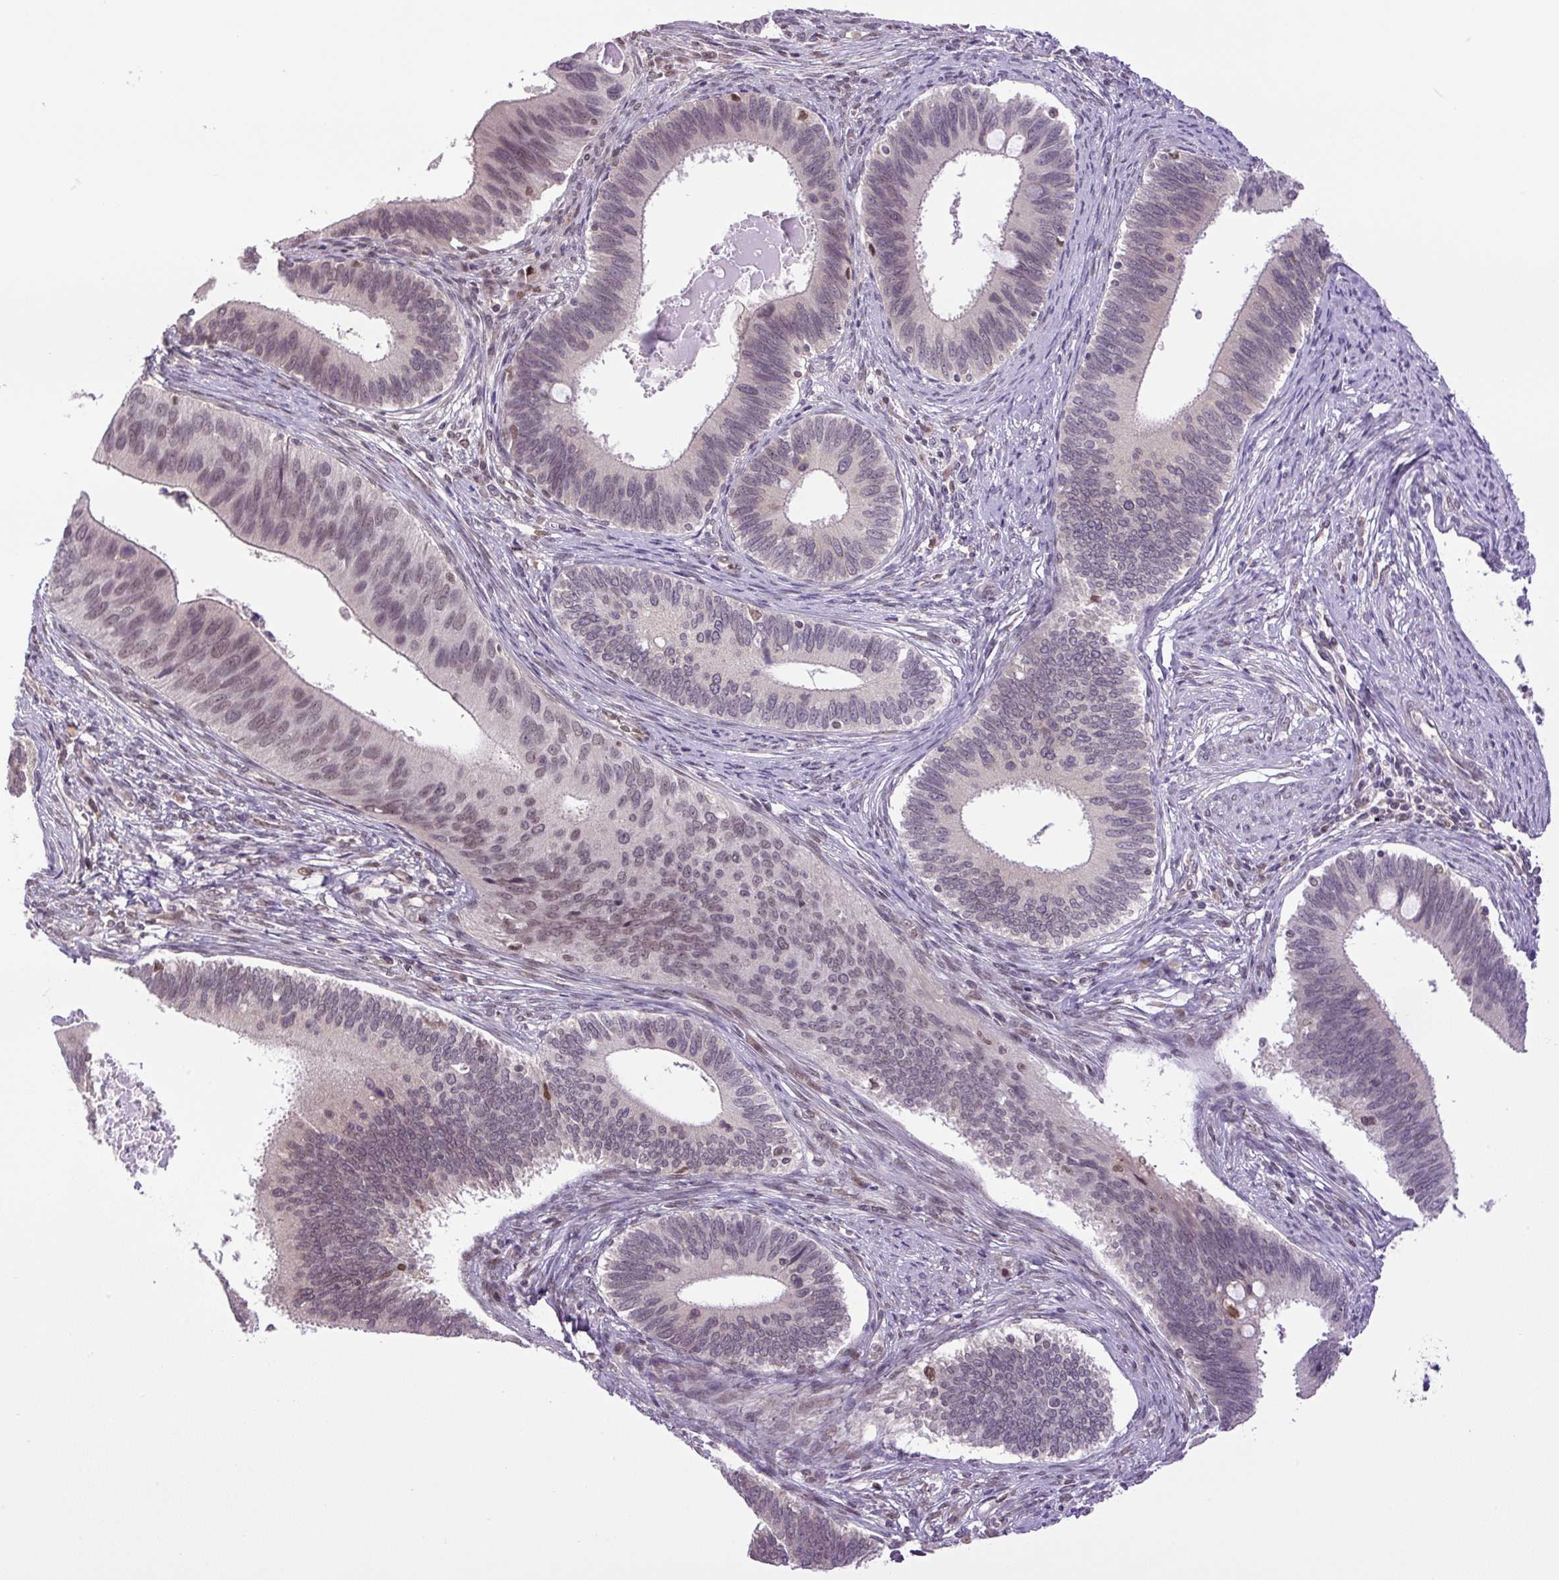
{"staining": {"intensity": "weak", "quantity": "25%-75%", "location": "nuclear"}, "tissue": "cervical cancer", "cell_type": "Tumor cells", "image_type": "cancer", "snomed": [{"axis": "morphology", "description": "Adenocarcinoma, NOS"}, {"axis": "topography", "description": "Cervix"}], "caption": "A histopathology image showing weak nuclear staining in about 25%-75% of tumor cells in cervical cancer, as visualized by brown immunohistochemical staining.", "gene": "KPNA1", "patient": {"sex": "female", "age": 42}}